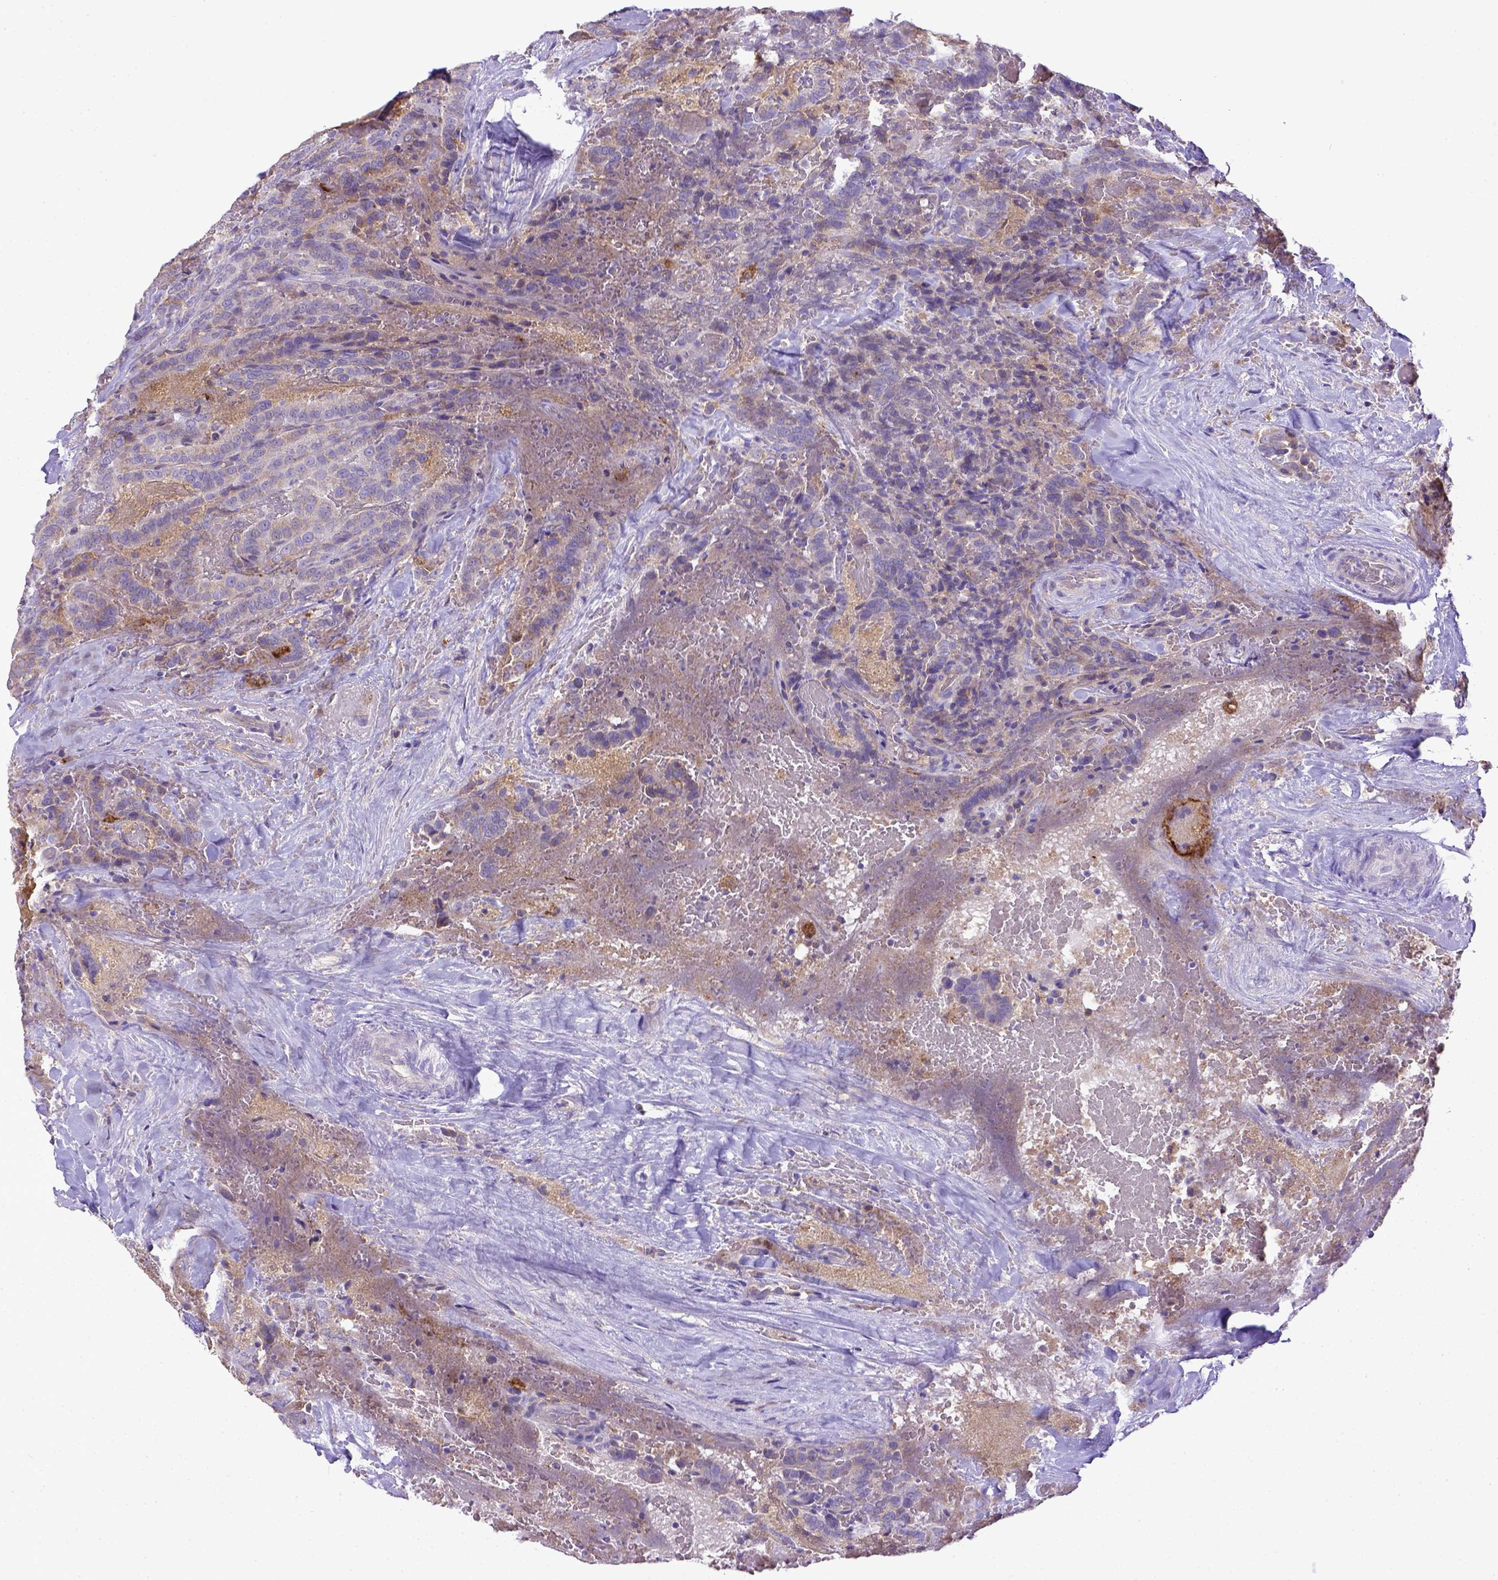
{"staining": {"intensity": "weak", "quantity": "25%-75%", "location": "cytoplasmic/membranous"}, "tissue": "thyroid cancer", "cell_type": "Tumor cells", "image_type": "cancer", "snomed": [{"axis": "morphology", "description": "Papillary adenocarcinoma, NOS"}, {"axis": "topography", "description": "Thyroid gland"}], "caption": "About 25%-75% of tumor cells in thyroid cancer demonstrate weak cytoplasmic/membranous protein expression as visualized by brown immunohistochemical staining.", "gene": "CD40", "patient": {"sex": "male", "age": 61}}